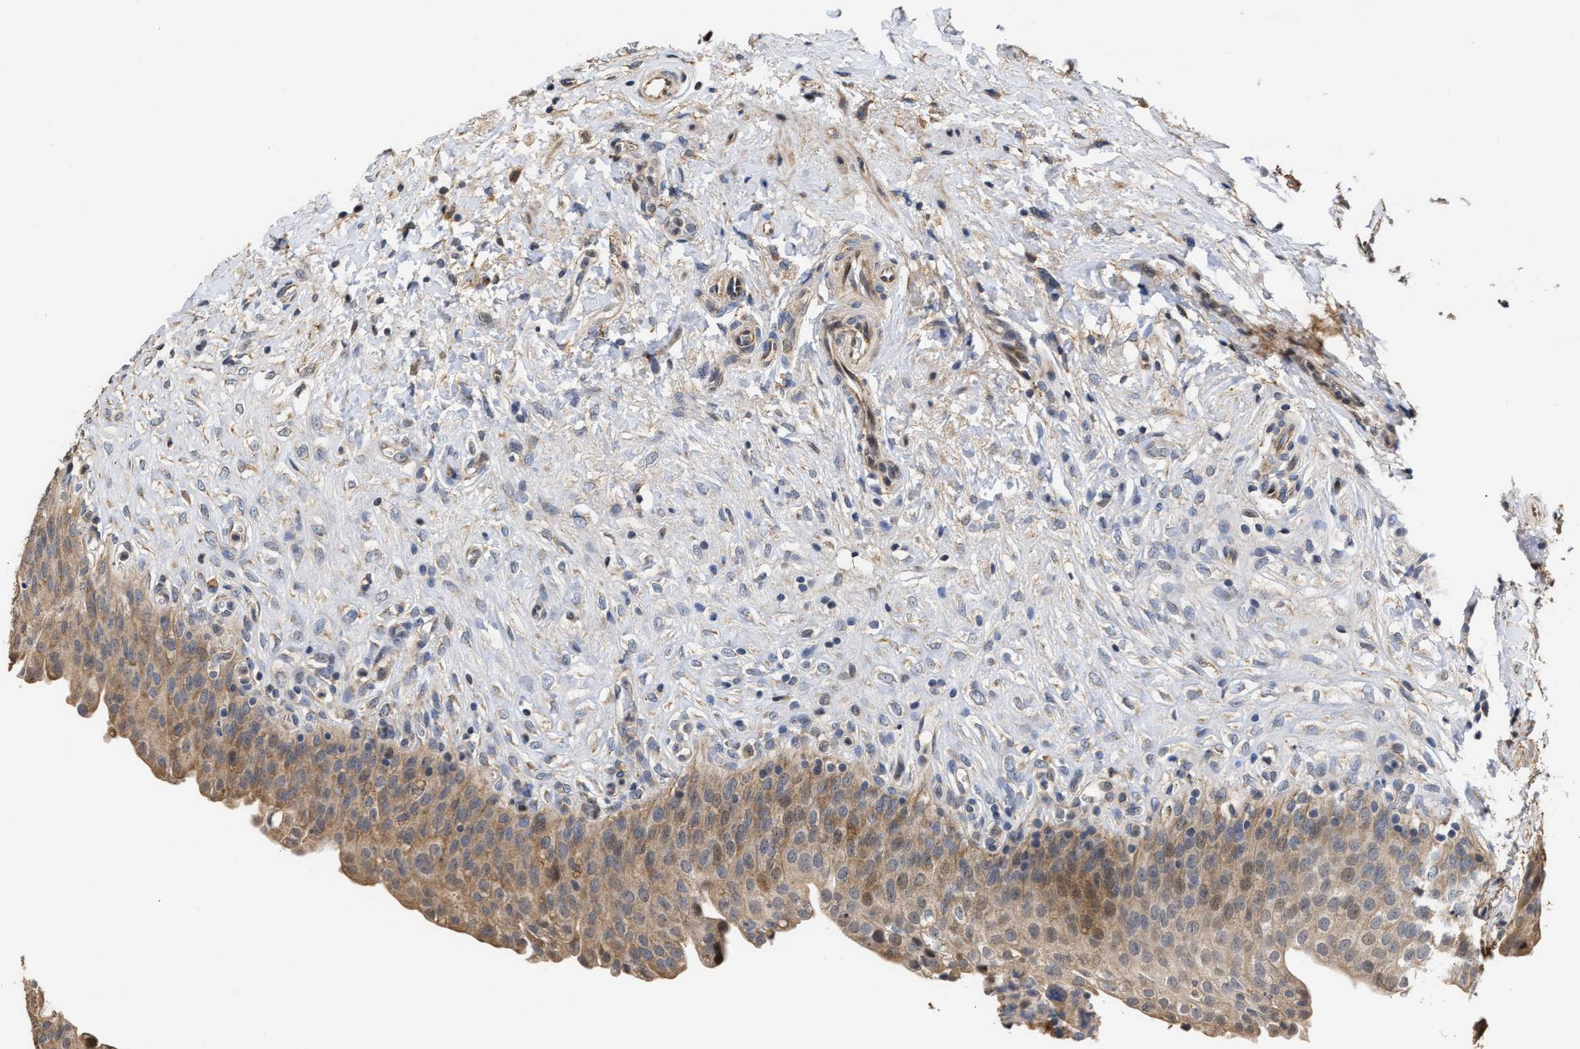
{"staining": {"intensity": "moderate", "quantity": ">75%", "location": "cytoplasmic/membranous"}, "tissue": "urinary bladder", "cell_type": "Urothelial cells", "image_type": "normal", "snomed": [{"axis": "morphology", "description": "Urothelial carcinoma, High grade"}, {"axis": "topography", "description": "Urinary bladder"}], "caption": "This image reveals immunohistochemistry (IHC) staining of unremarkable human urinary bladder, with medium moderate cytoplasmic/membranous staining in about >75% of urothelial cells.", "gene": "GOSR1", "patient": {"sex": "male", "age": 46}}